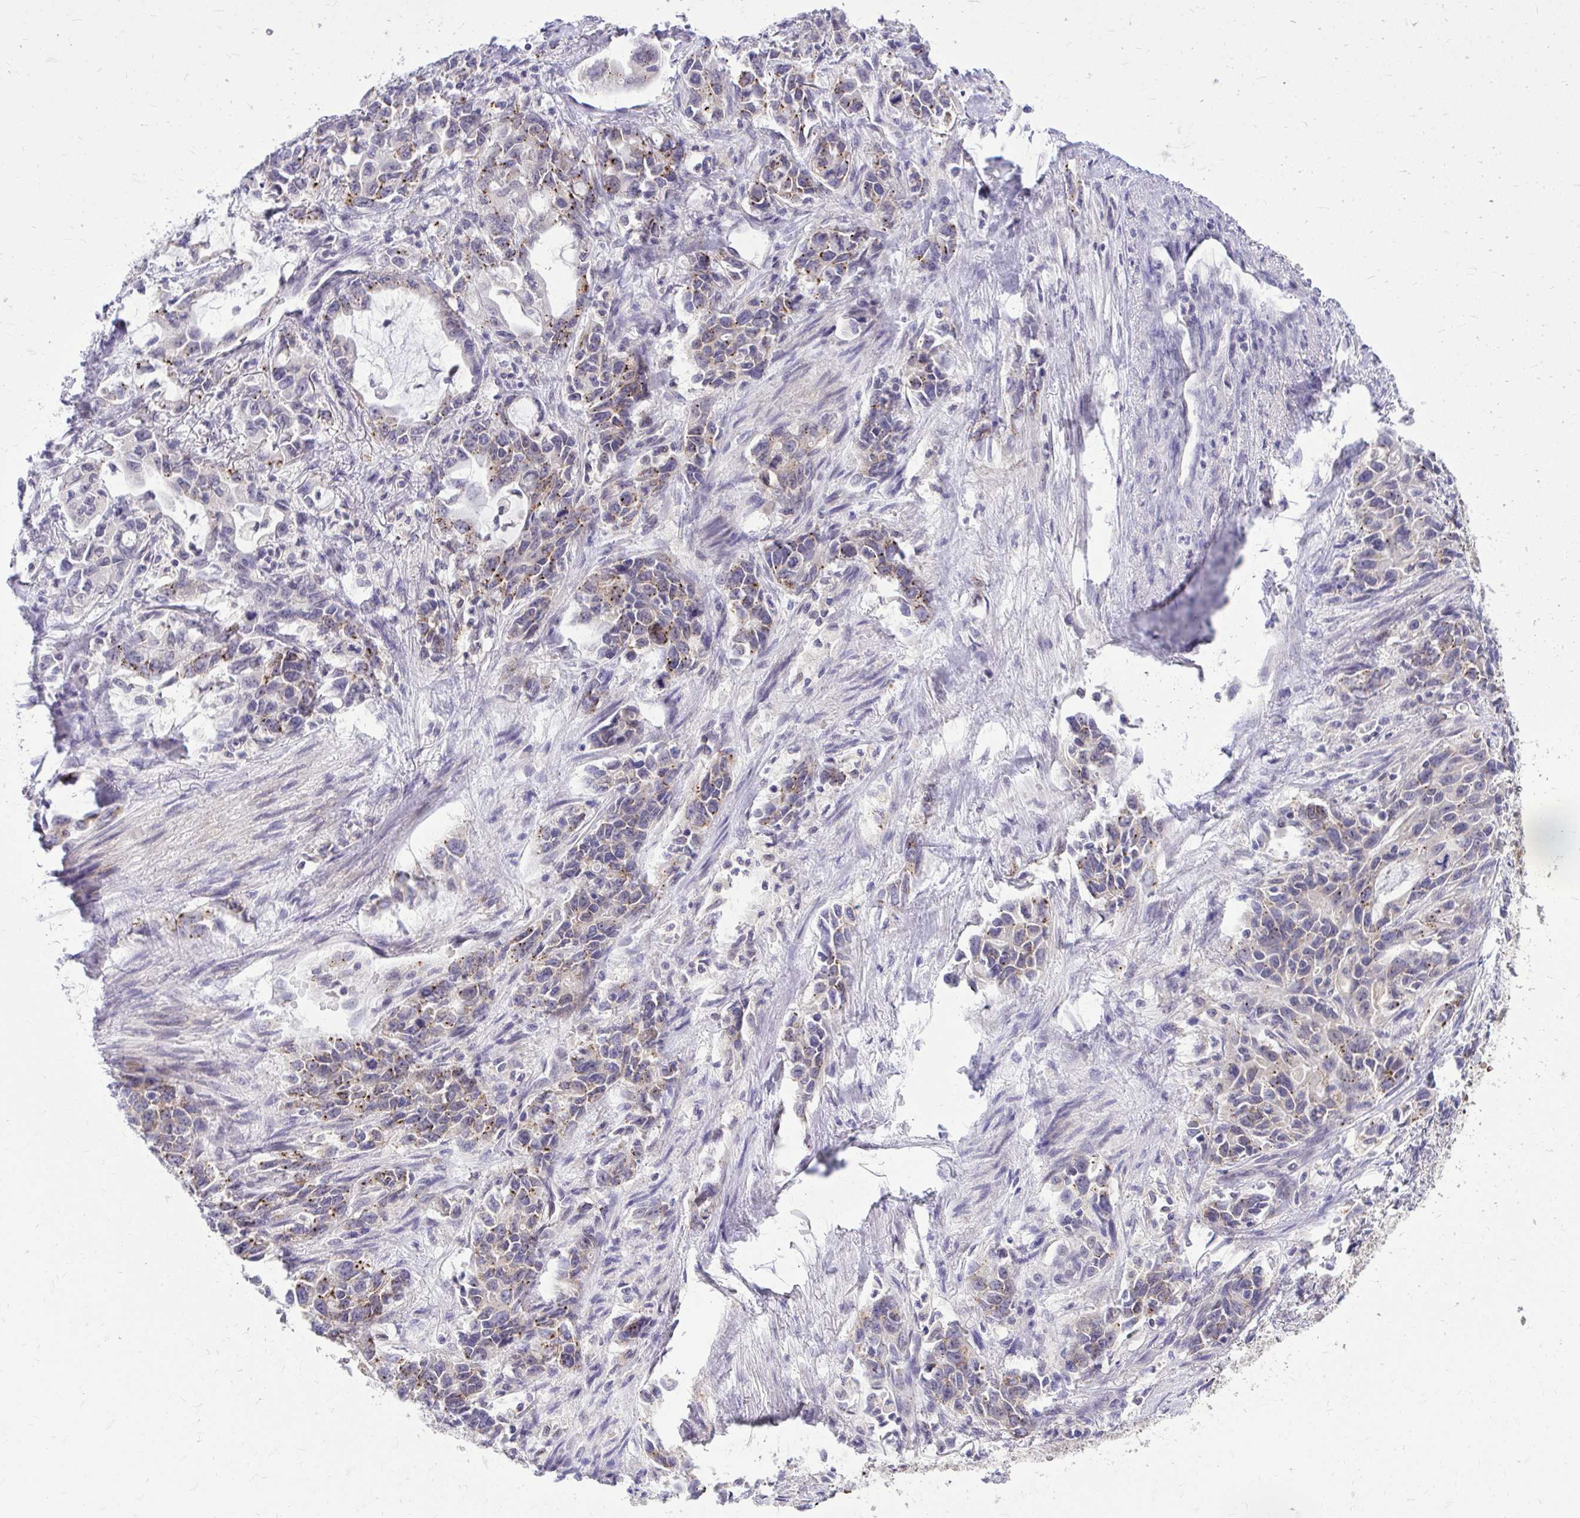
{"staining": {"intensity": "moderate", "quantity": "25%-75%", "location": "cytoplasmic/membranous"}, "tissue": "stomach cancer", "cell_type": "Tumor cells", "image_type": "cancer", "snomed": [{"axis": "morphology", "description": "Adenocarcinoma, NOS"}, {"axis": "topography", "description": "Stomach, upper"}], "caption": "Immunohistochemical staining of human stomach adenocarcinoma reveals moderate cytoplasmic/membranous protein positivity in about 25%-75% of tumor cells.", "gene": "DPY19L1", "patient": {"sex": "male", "age": 85}}